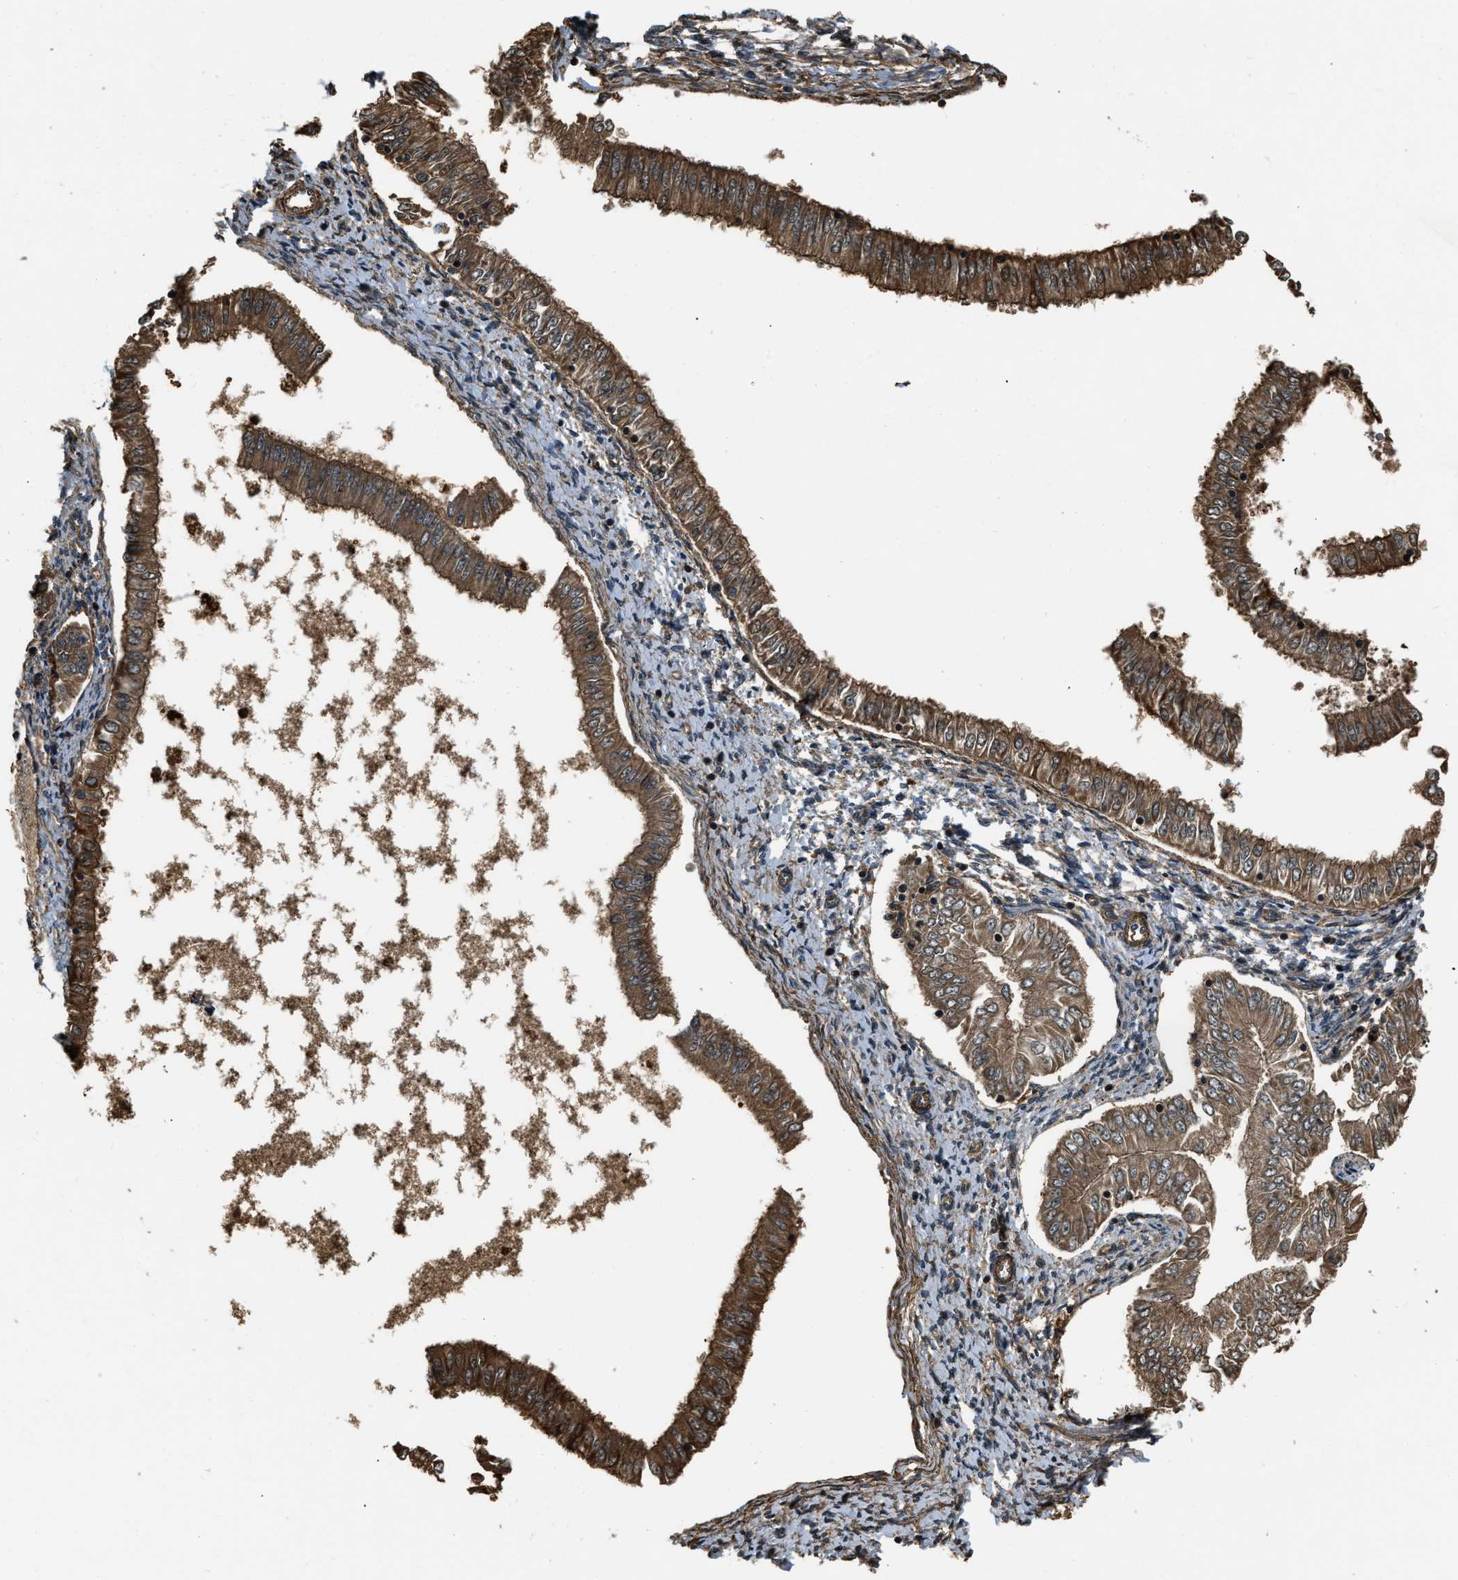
{"staining": {"intensity": "moderate", "quantity": ">75%", "location": "cytoplasmic/membranous"}, "tissue": "endometrial cancer", "cell_type": "Tumor cells", "image_type": "cancer", "snomed": [{"axis": "morphology", "description": "Adenocarcinoma, NOS"}, {"axis": "topography", "description": "Endometrium"}], "caption": "Endometrial cancer (adenocarcinoma) was stained to show a protein in brown. There is medium levels of moderate cytoplasmic/membranous expression in approximately >75% of tumor cells.", "gene": "YARS1", "patient": {"sex": "female", "age": 53}}